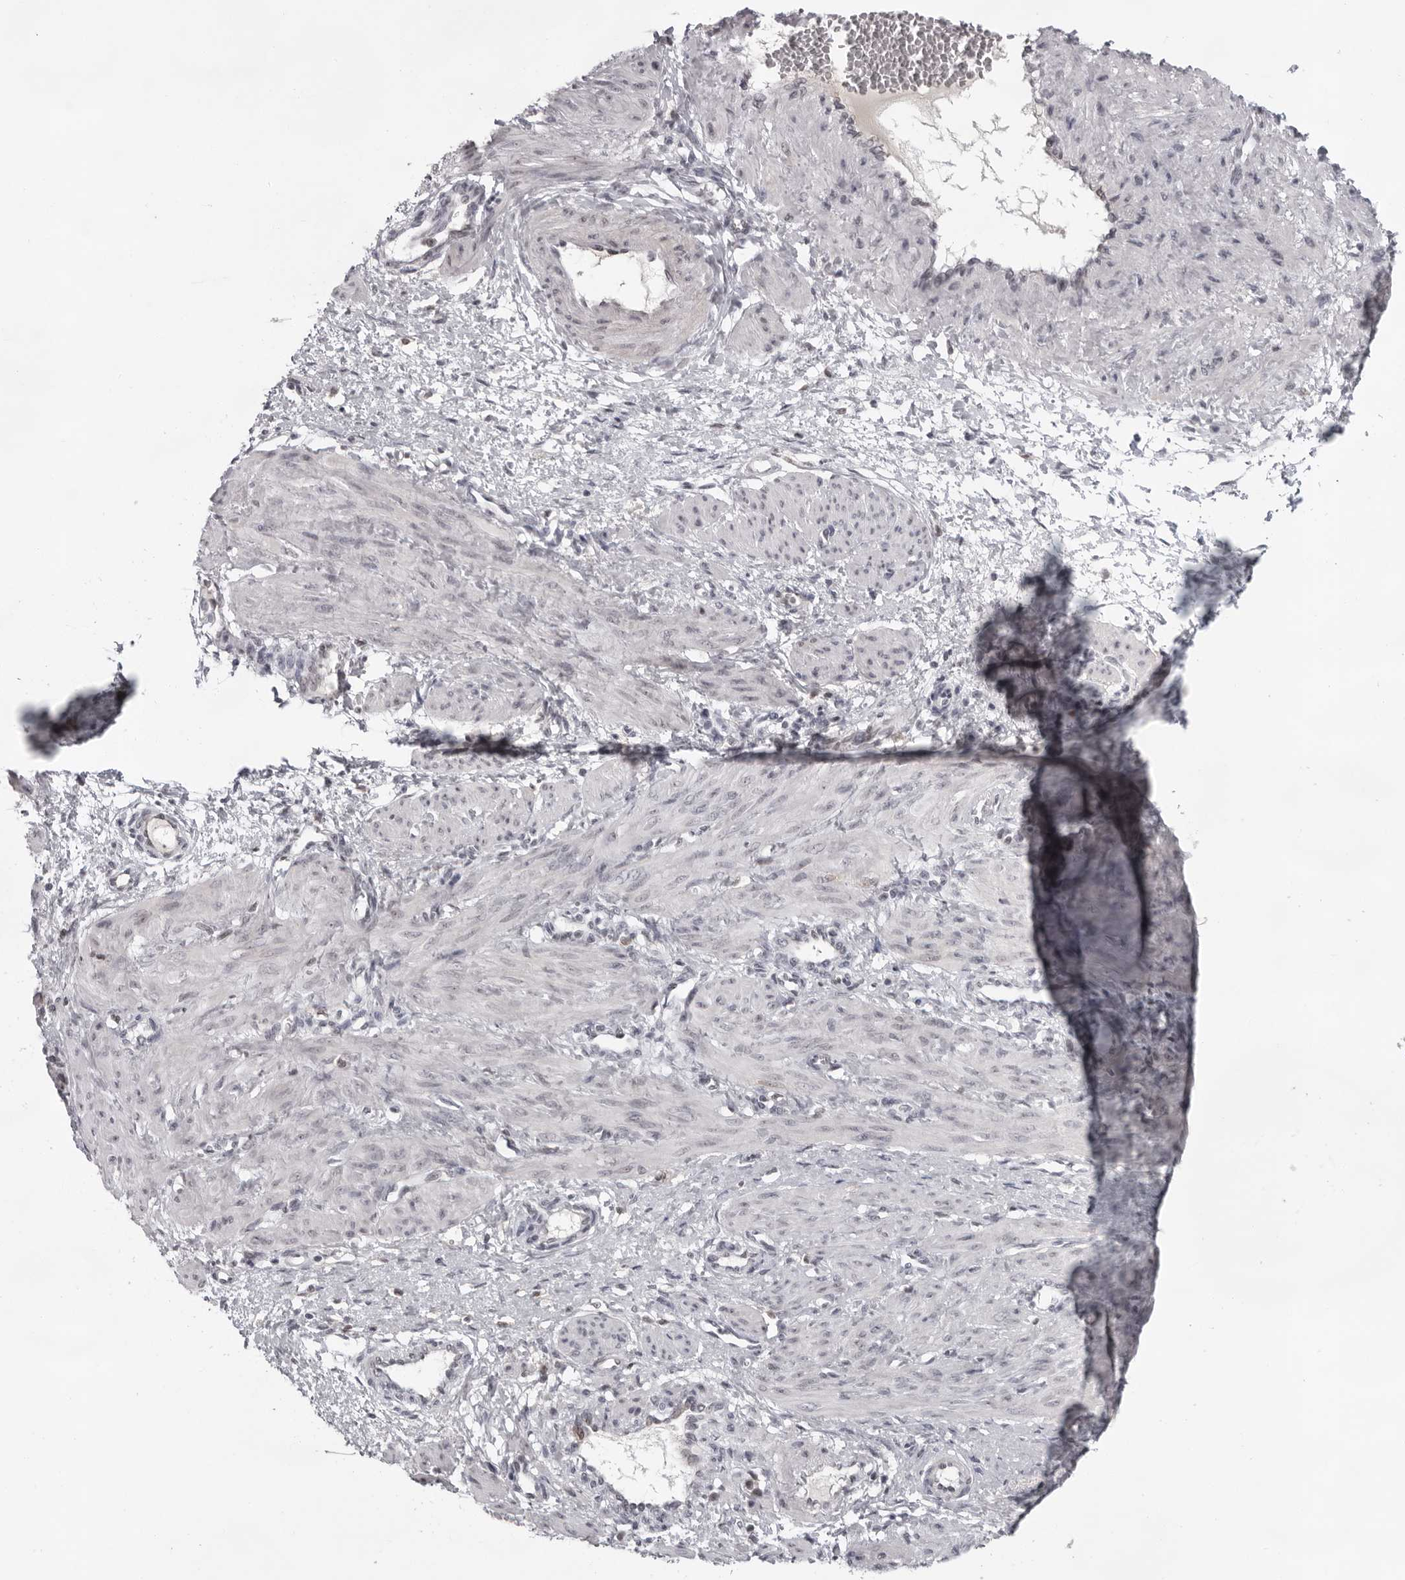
{"staining": {"intensity": "weak", "quantity": "25%-75%", "location": "nuclear"}, "tissue": "smooth muscle", "cell_type": "Smooth muscle cells", "image_type": "normal", "snomed": [{"axis": "morphology", "description": "Normal tissue, NOS"}, {"axis": "topography", "description": "Endometrium"}], "caption": "Weak nuclear expression is present in about 25%-75% of smooth muscle cells in normal smooth muscle. (DAB (3,3'-diaminobenzidine) = brown stain, brightfield microscopy at high magnification).", "gene": "EXOSC10", "patient": {"sex": "female", "age": 33}}